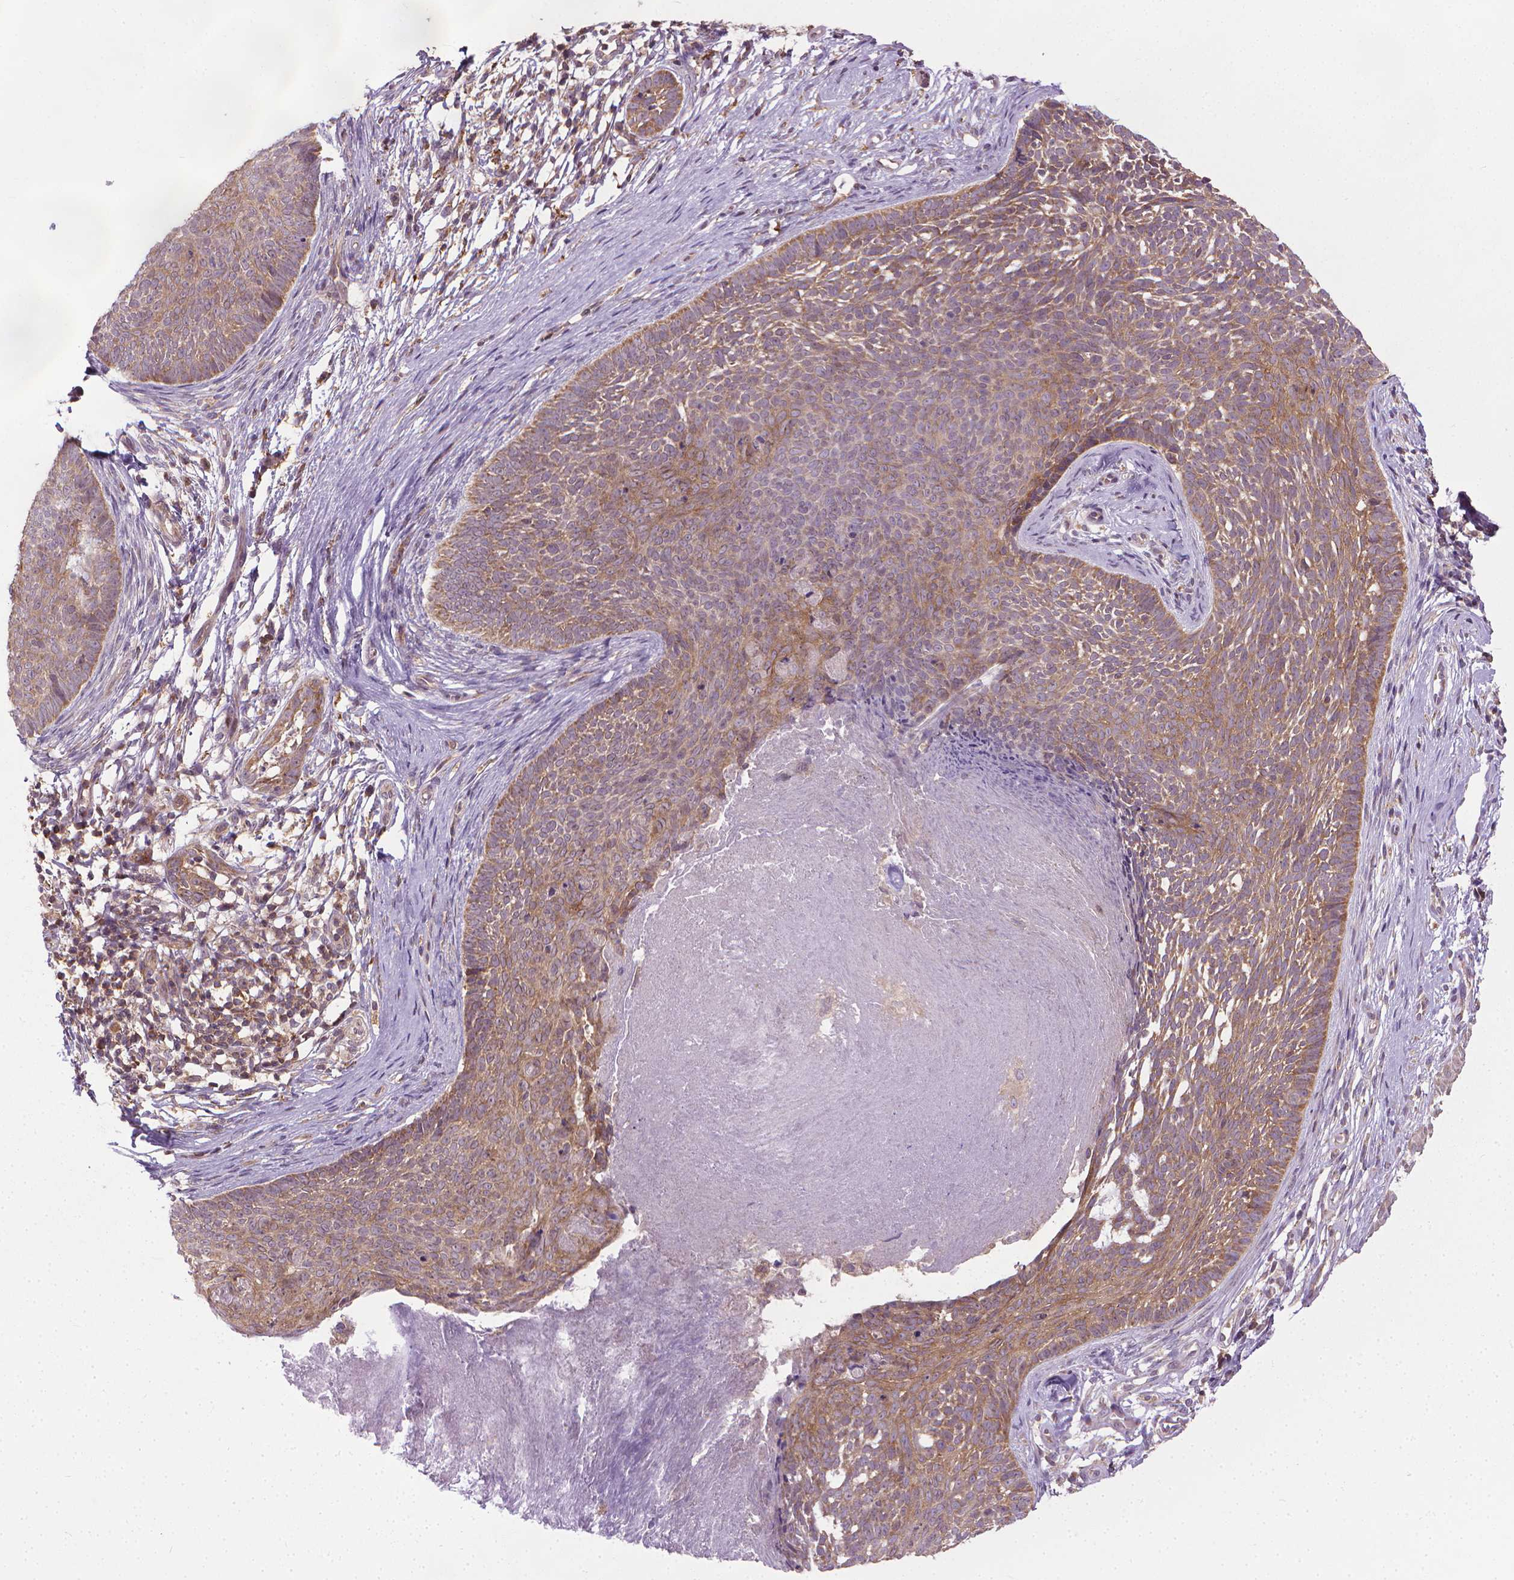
{"staining": {"intensity": "moderate", "quantity": ">75%", "location": "cytoplasmic/membranous"}, "tissue": "skin cancer", "cell_type": "Tumor cells", "image_type": "cancer", "snomed": [{"axis": "morphology", "description": "Basal cell carcinoma"}, {"axis": "topography", "description": "Skin"}], "caption": "Skin basal cell carcinoma was stained to show a protein in brown. There is medium levels of moderate cytoplasmic/membranous positivity in about >75% of tumor cells.", "gene": "PRAG1", "patient": {"sex": "male", "age": 85}}